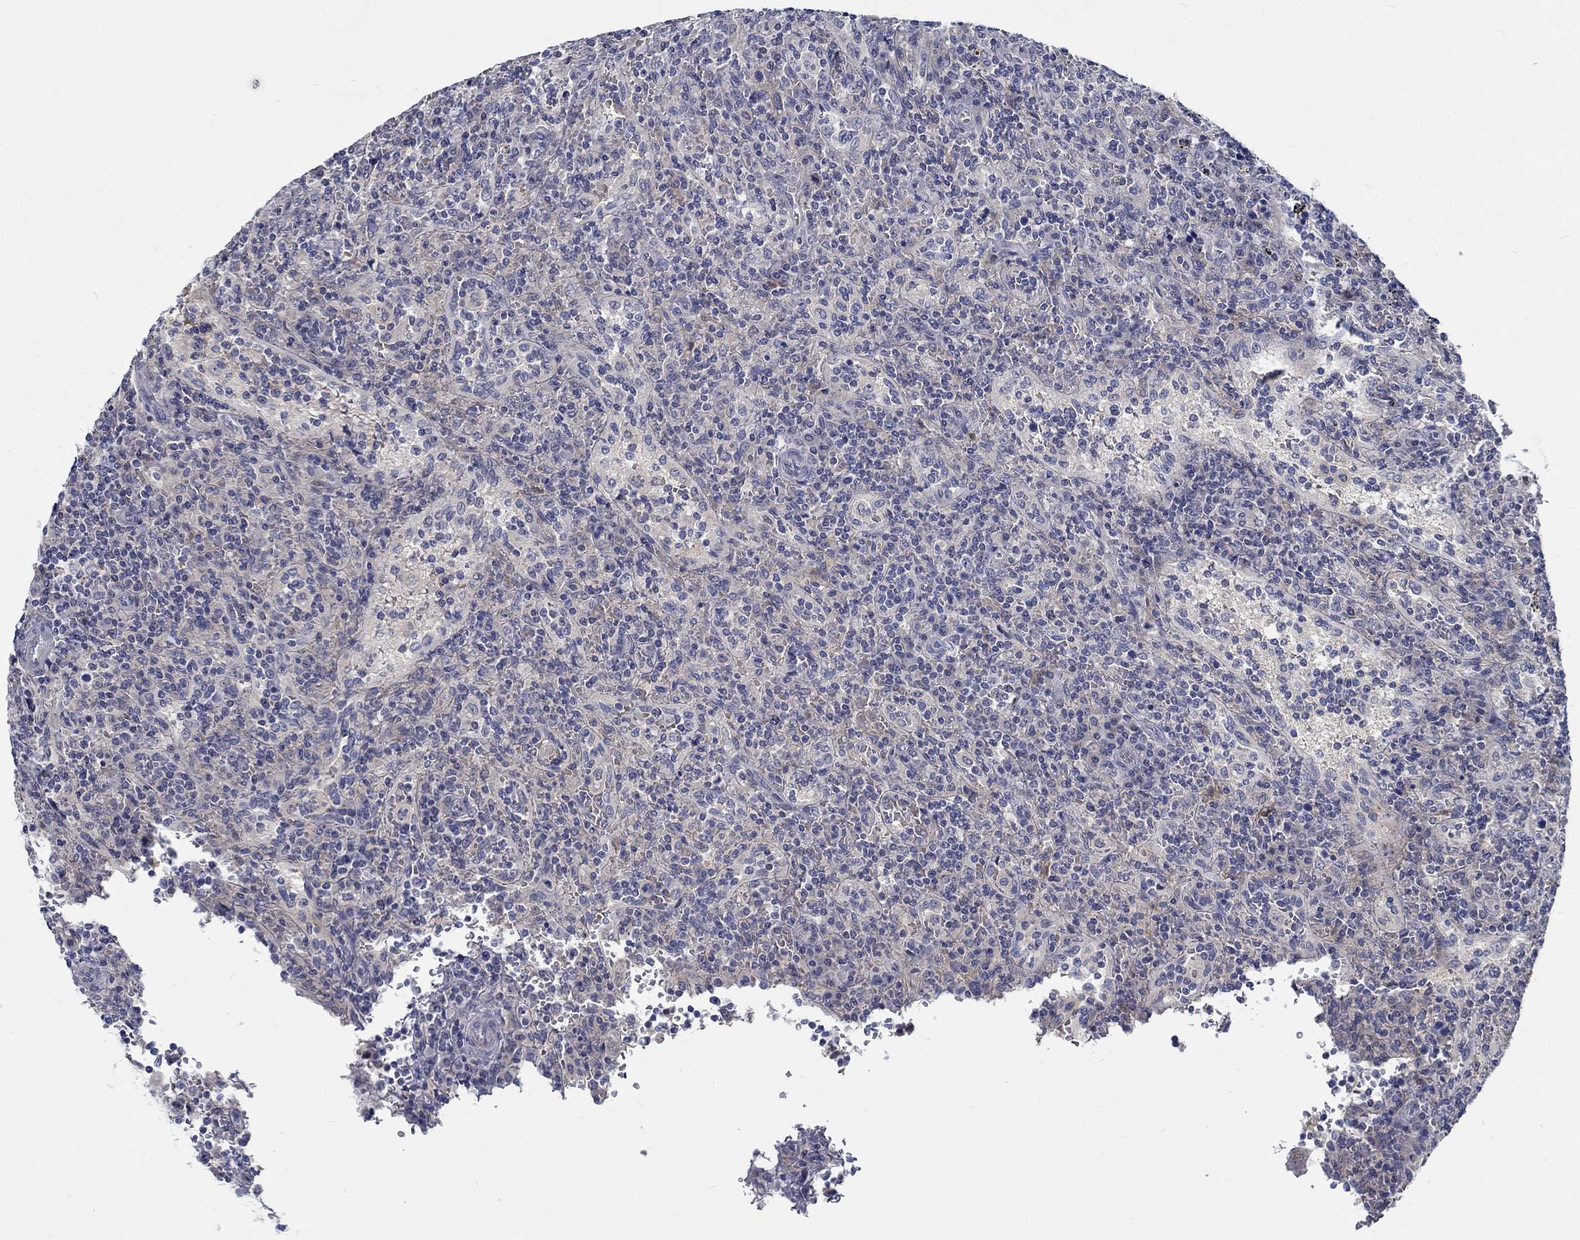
{"staining": {"intensity": "negative", "quantity": "none", "location": "none"}, "tissue": "lymphoma", "cell_type": "Tumor cells", "image_type": "cancer", "snomed": [{"axis": "morphology", "description": "Malignant lymphoma, non-Hodgkin's type, Low grade"}, {"axis": "topography", "description": "Spleen"}], "caption": "Histopathology image shows no protein staining in tumor cells of low-grade malignant lymphoma, non-Hodgkin's type tissue. The staining was performed using DAB to visualize the protein expression in brown, while the nuclei were stained in blue with hematoxylin (Magnification: 20x).", "gene": "MYBPC1", "patient": {"sex": "male", "age": 62}}